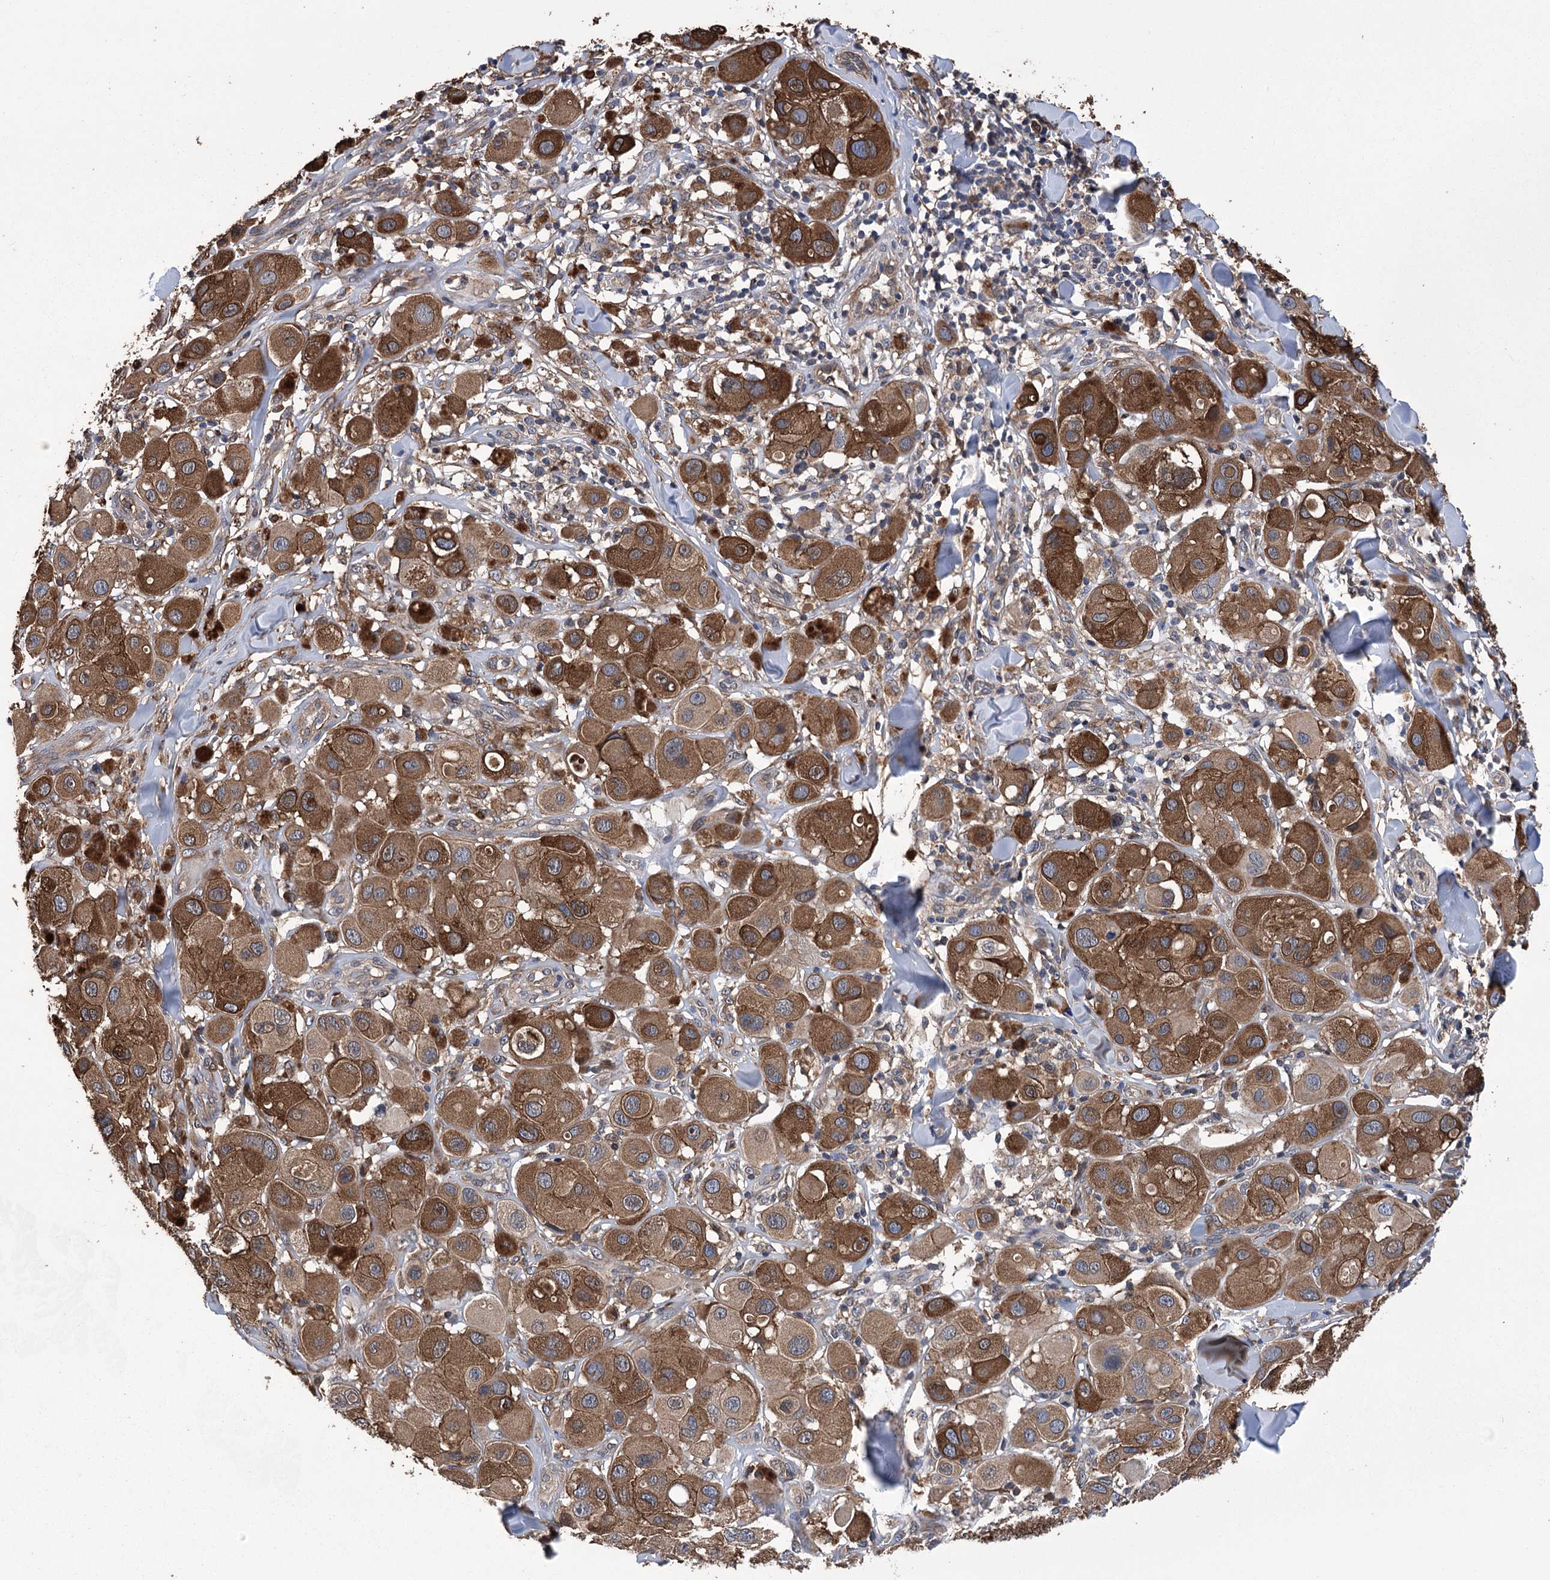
{"staining": {"intensity": "strong", "quantity": "25%-75%", "location": "cytoplasmic/membranous"}, "tissue": "melanoma", "cell_type": "Tumor cells", "image_type": "cancer", "snomed": [{"axis": "morphology", "description": "Malignant melanoma, Metastatic site"}, {"axis": "topography", "description": "Skin"}], "caption": "Immunohistochemistry (IHC) of melanoma reveals high levels of strong cytoplasmic/membranous expression in approximately 25%-75% of tumor cells. The staining was performed using DAB (3,3'-diaminobenzidine) to visualize the protein expression in brown, while the nuclei were stained in blue with hematoxylin (Magnification: 20x).", "gene": "DPP3", "patient": {"sex": "male", "age": 41}}